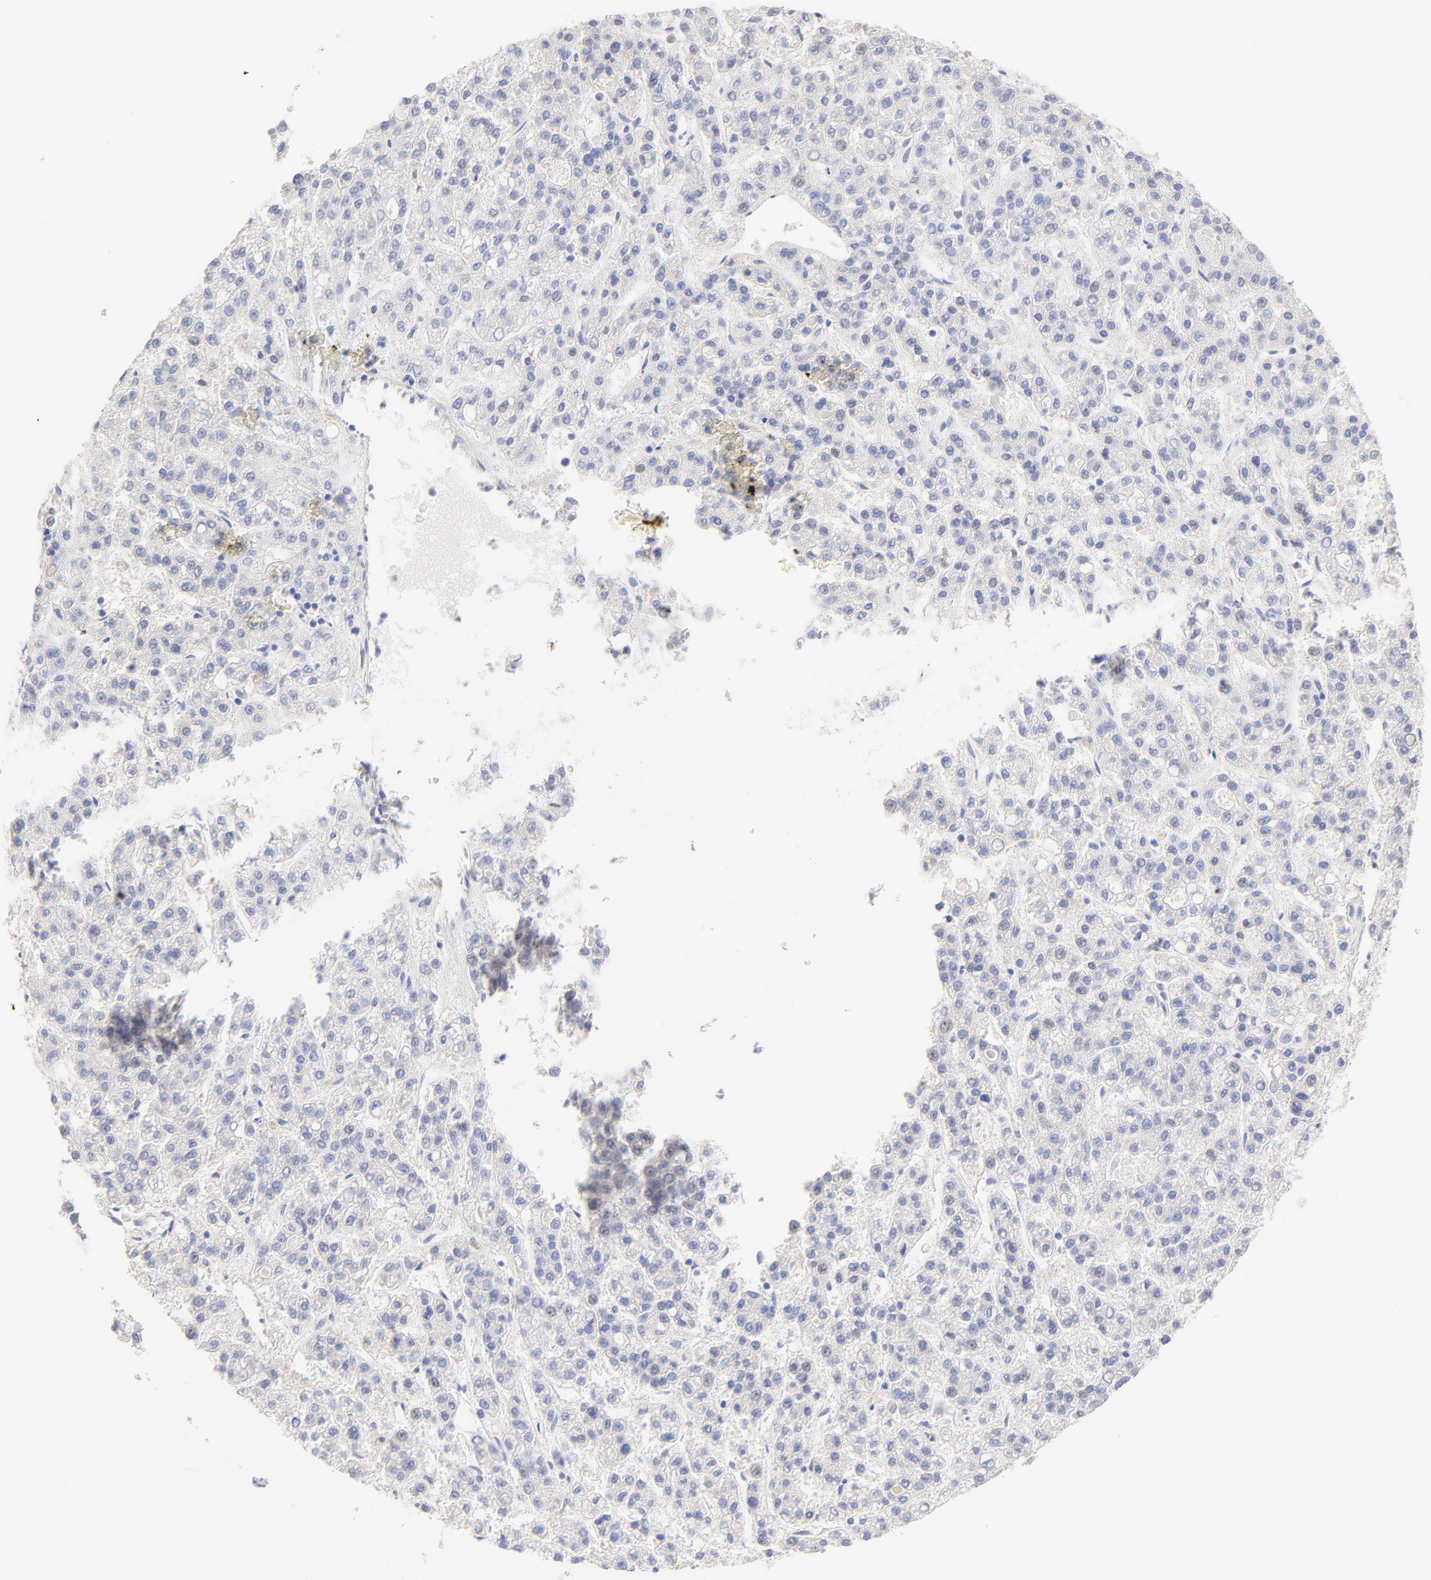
{"staining": {"intensity": "negative", "quantity": "none", "location": "none"}, "tissue": "liver cancer", "cell_type": "Tumor cells", "image_type": "cancer", "snomed": [{"axis": "morphology", "description": "Carcinoma, Hepatocellular, NOS"}, {"axis": "topography", "description": "Liver"}], "caption": "This is a photomicrograph of immunohistochemistry (IHC) staining of liver hepatocellular carcinoma, which shows no positivity in tumor cells.", "gene": "TWNK", "patient": {"sex": "male", "age": 70}}